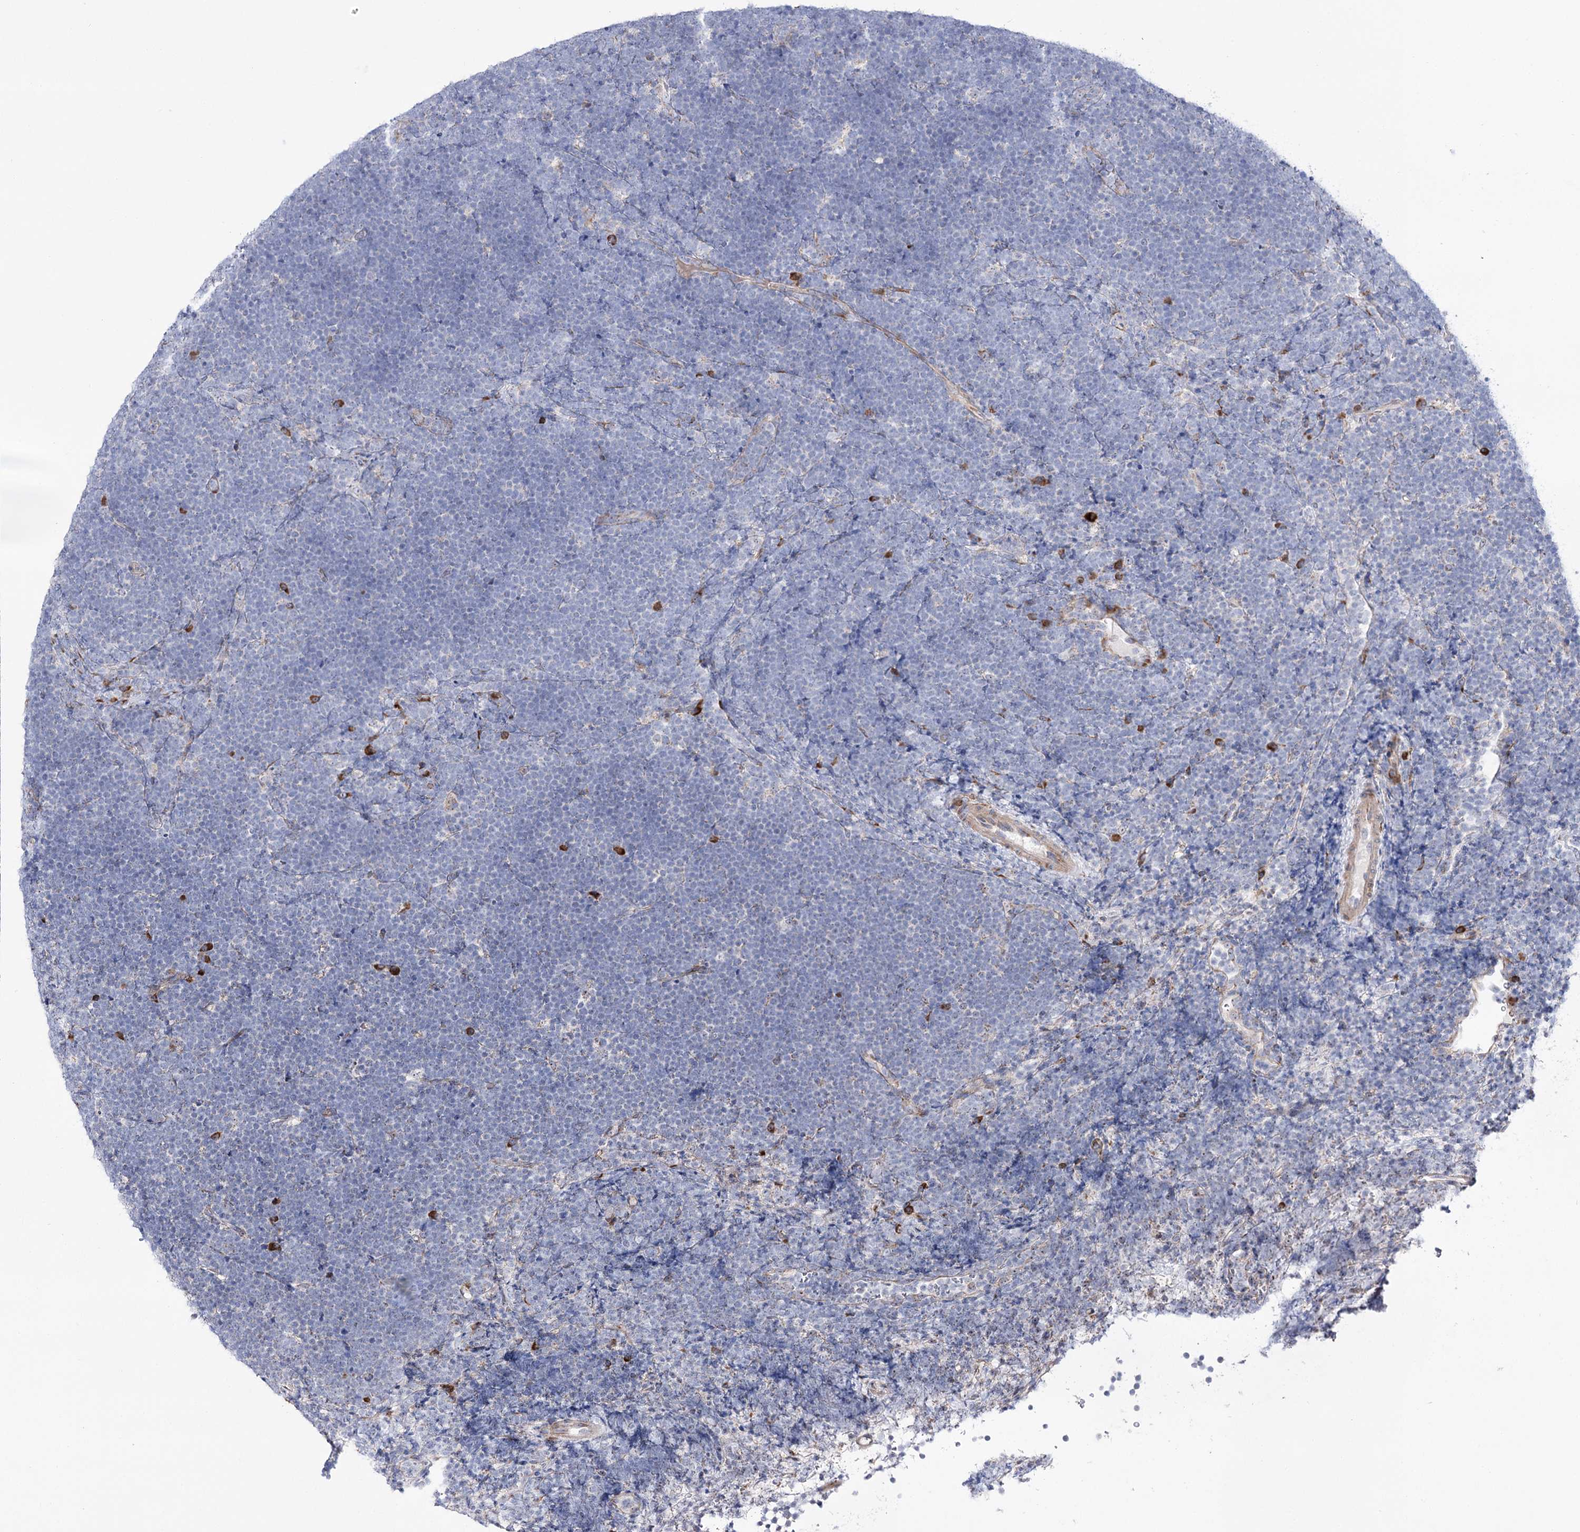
{"staining": {"intensity": "negative", "quantity": "none", "location": "none"}, "tissue": "lymphoma", "cell_type": "Tumor cells", "image_type": "cancer", "snomed": [{"axis": "morphology", "description": "Malignant lymphoma, non-Hodgkin's type, High grade"}, {"axis": "topography", "description": "Lymph node"}], "caption": "The histopathology image shows no staining of tumor cells in high-grade malignant lymphoma, non-Hodgkin's type.", "gene": "METTL5", "patient": {"sex": "male", "age": 13}}